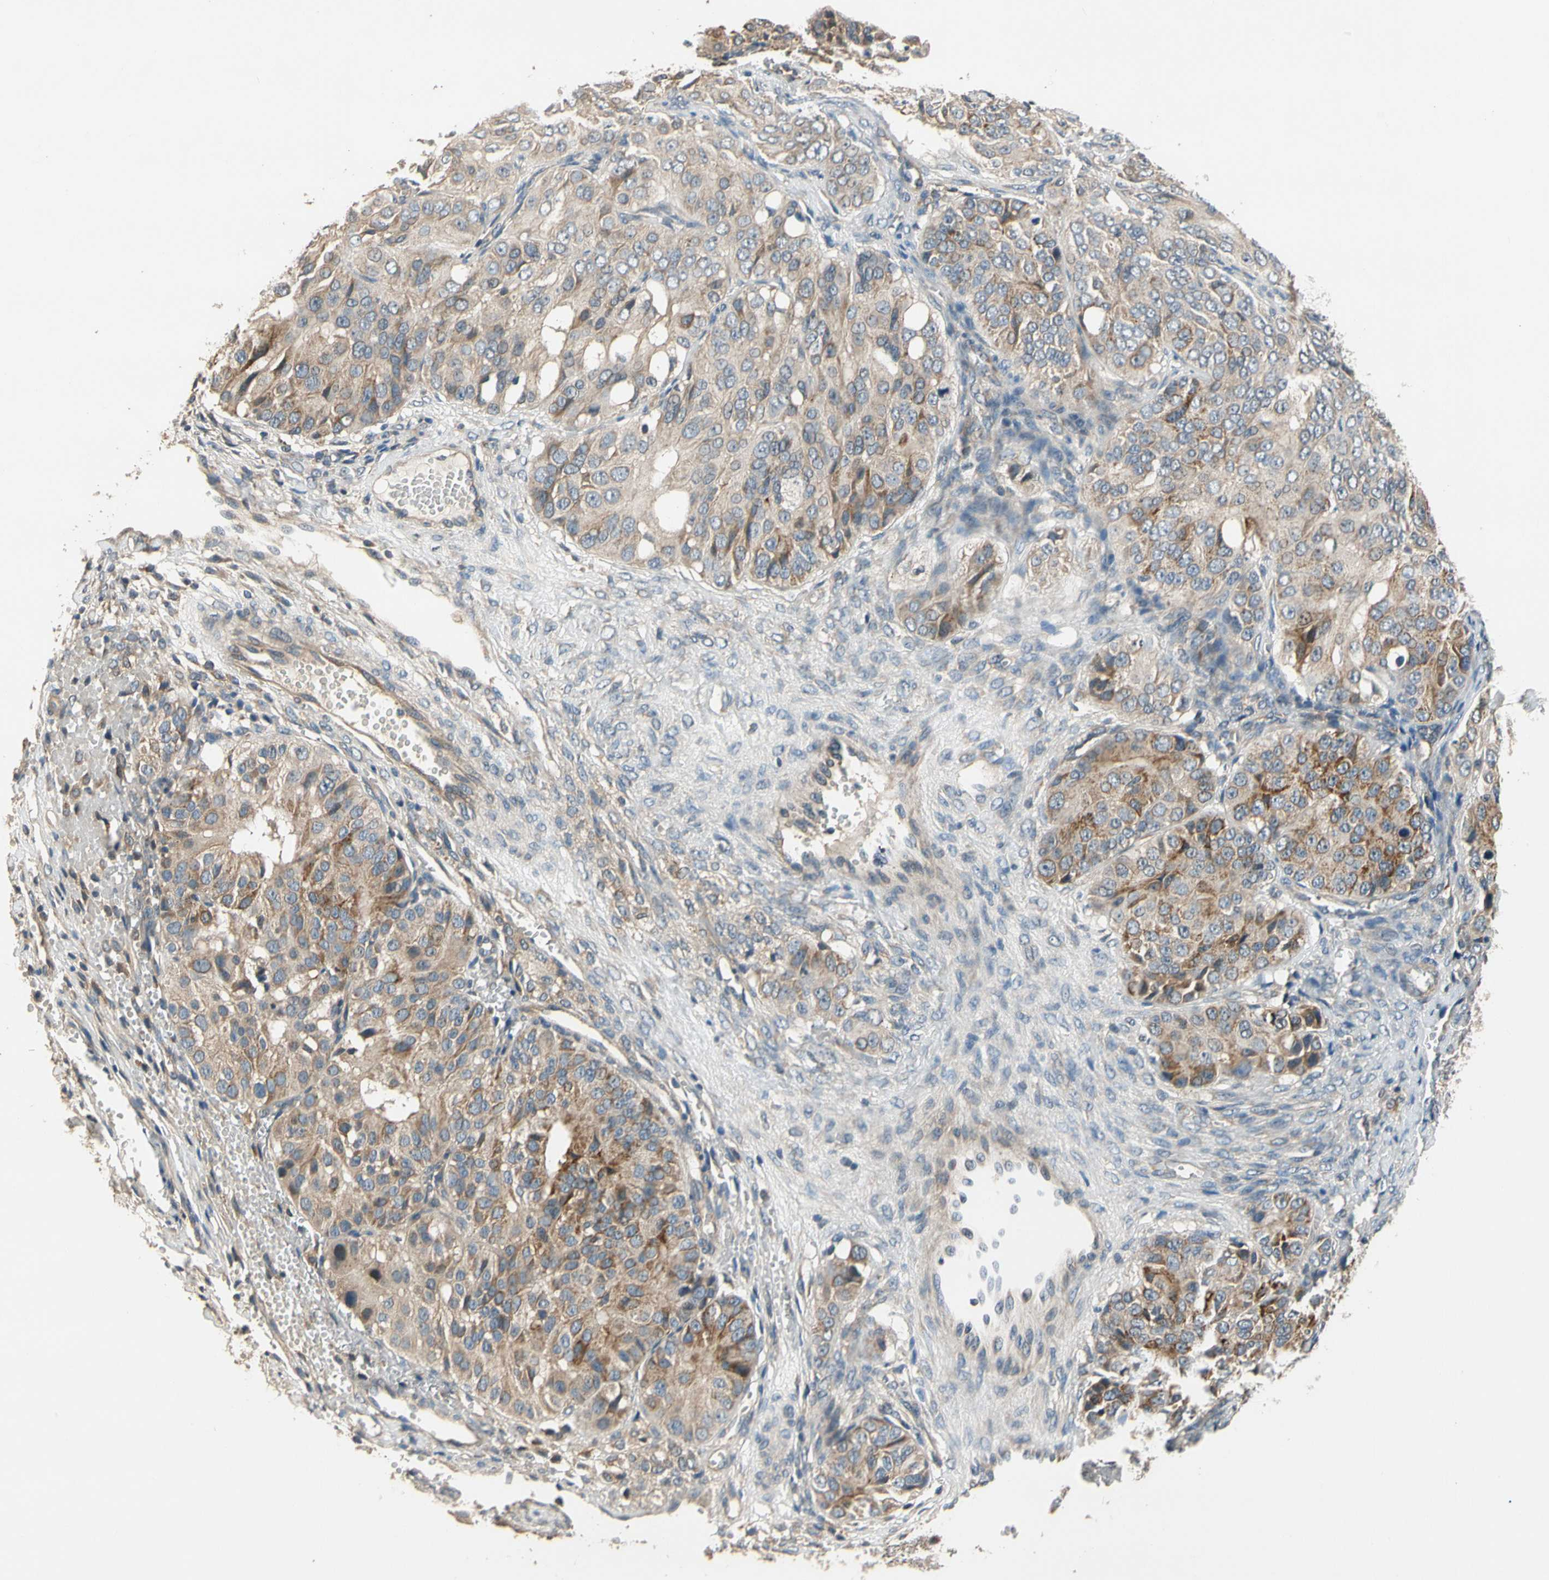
{"staining": {"intensity": "moderate", "quantity": "<25%", "location": "cytoplasmic/membranous"}, "tissue": "ovarian cancer", "cell_type": "Tumor cells", "image_type": "cancer", "snomed": [{"axis": "morphology", "description": "Carcinoma, endometroid"}, {"axis": "topography", "description": "Ovary"}], "caption": "Immunohistochemistry of human ovarian cancer reveals low levels of moderate cytoplasmic/membranous positivity in about <25% of tumor cells. (brown staining indicates protein expression, while blue staining denotes nuclei).", "gene": "ALKBH3", "patient": {"sex": "female", "age": 51}}